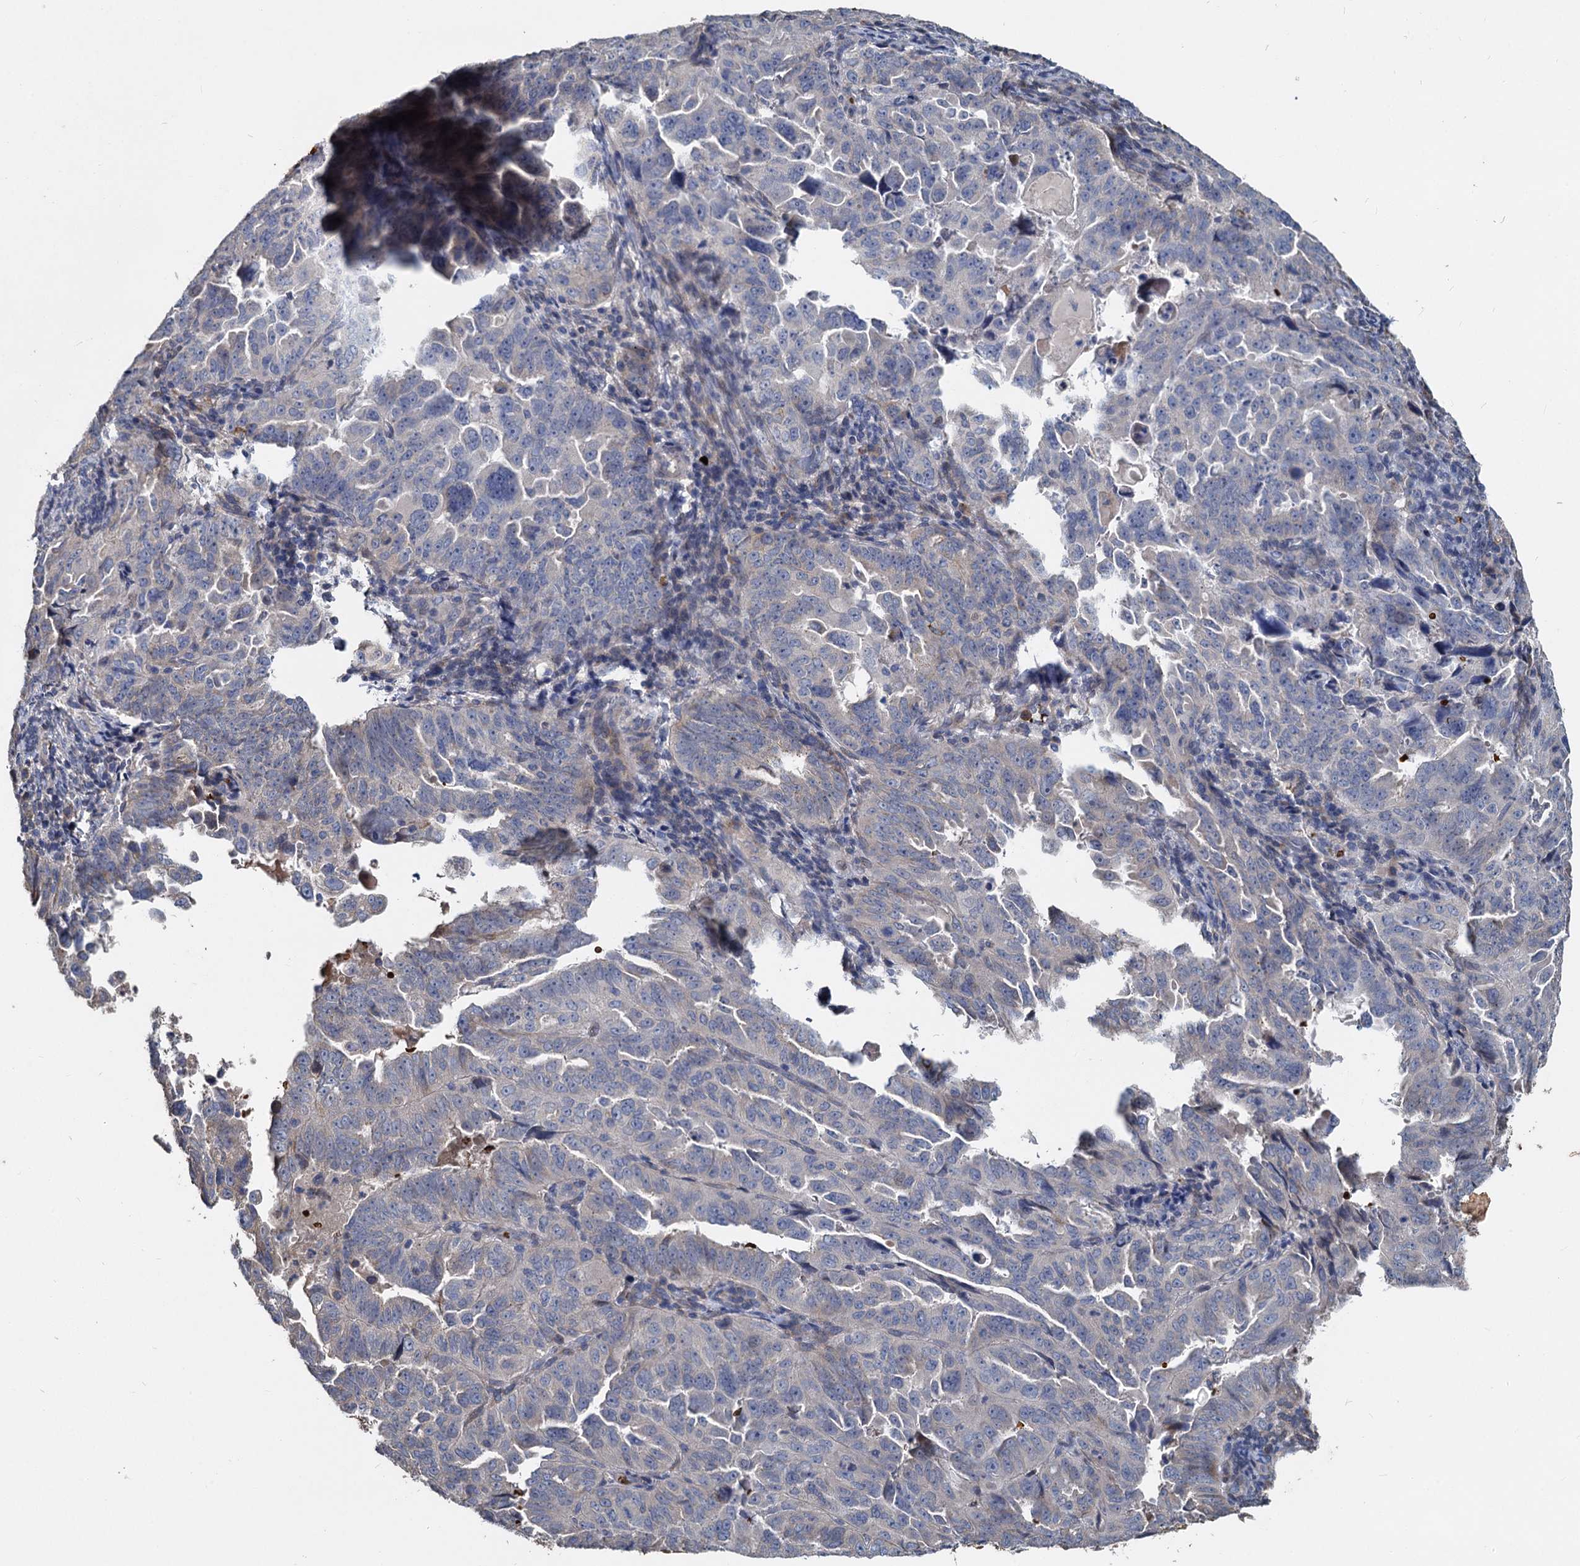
{"staining": {"intensity": "negative", "quantity": "none", "location": "none"}, "tissue": "endometrial cancer", "cell_type": "Tumor cells", "image_type": "cancer", "snomed": [{"axis": "morphology", "description": "Adenocarcinoma, NOS"}, {"axis": "topography", "description": "Endometrium"}], "caption": "IHC of human endometrial cancer (adenocarcinoma) reveals no expression in tumor cells.", "gene": "TCTN2", "patient": {"sex": "female", "age": 65}}